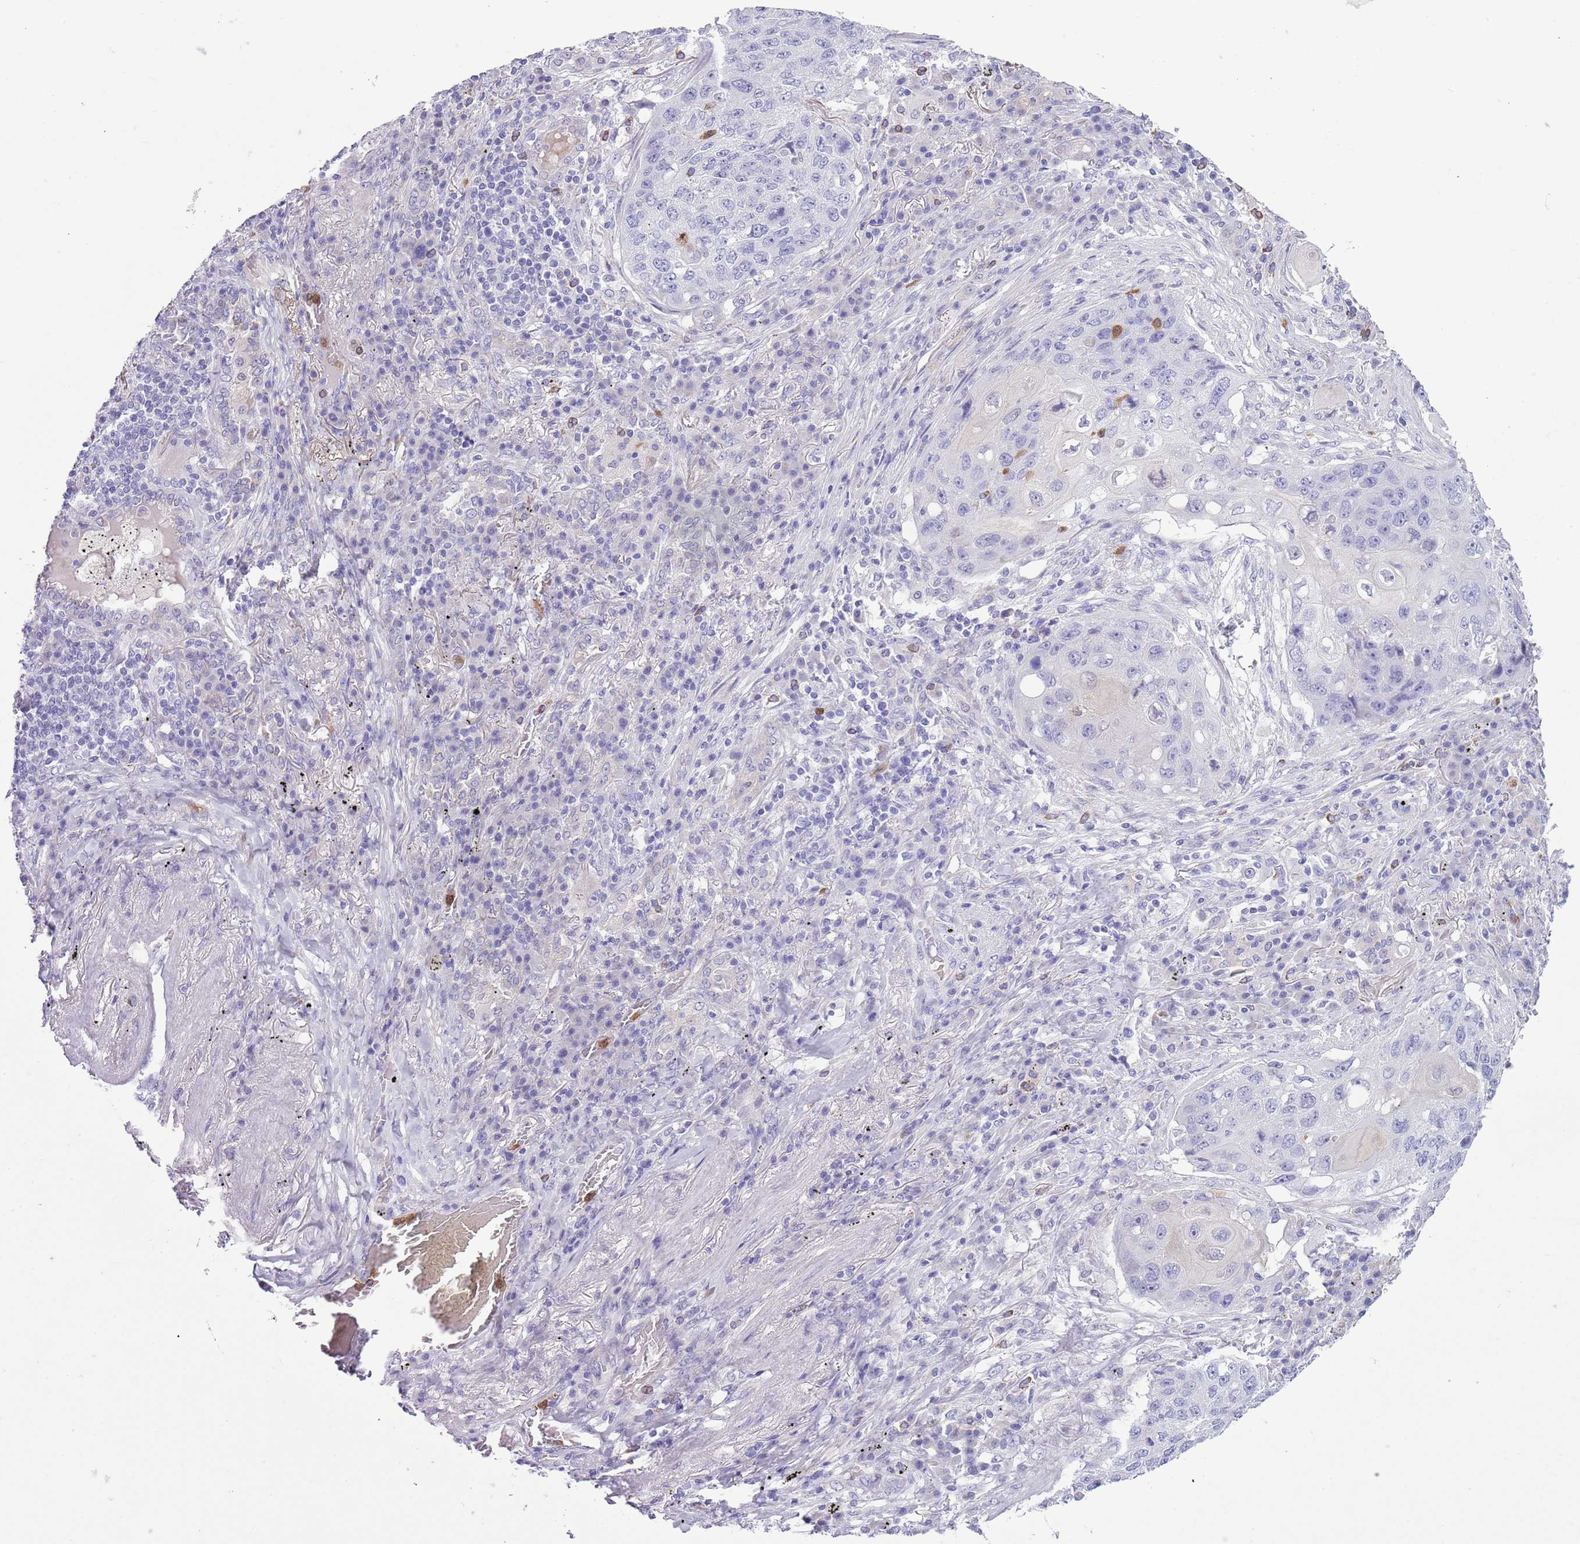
{"staining": {"intensity": "negative", "quantity": "none", "location": "none"}, "tissue": "lung cancer", "cell_type": "Tumor cells", "image_type": "cancer", "snomed": [{"axis": "morphology", "description": "Squamous cell carcinoma, NOS"}, {"axis": "topography", "description": "Lung"}], "caption": "A micrograph of human lung cancer (squamous cell carcinoma) is negative for staining in tumor cells.", "gene": "OR6M1", "patient": {"sex": "female", "age": 63}}